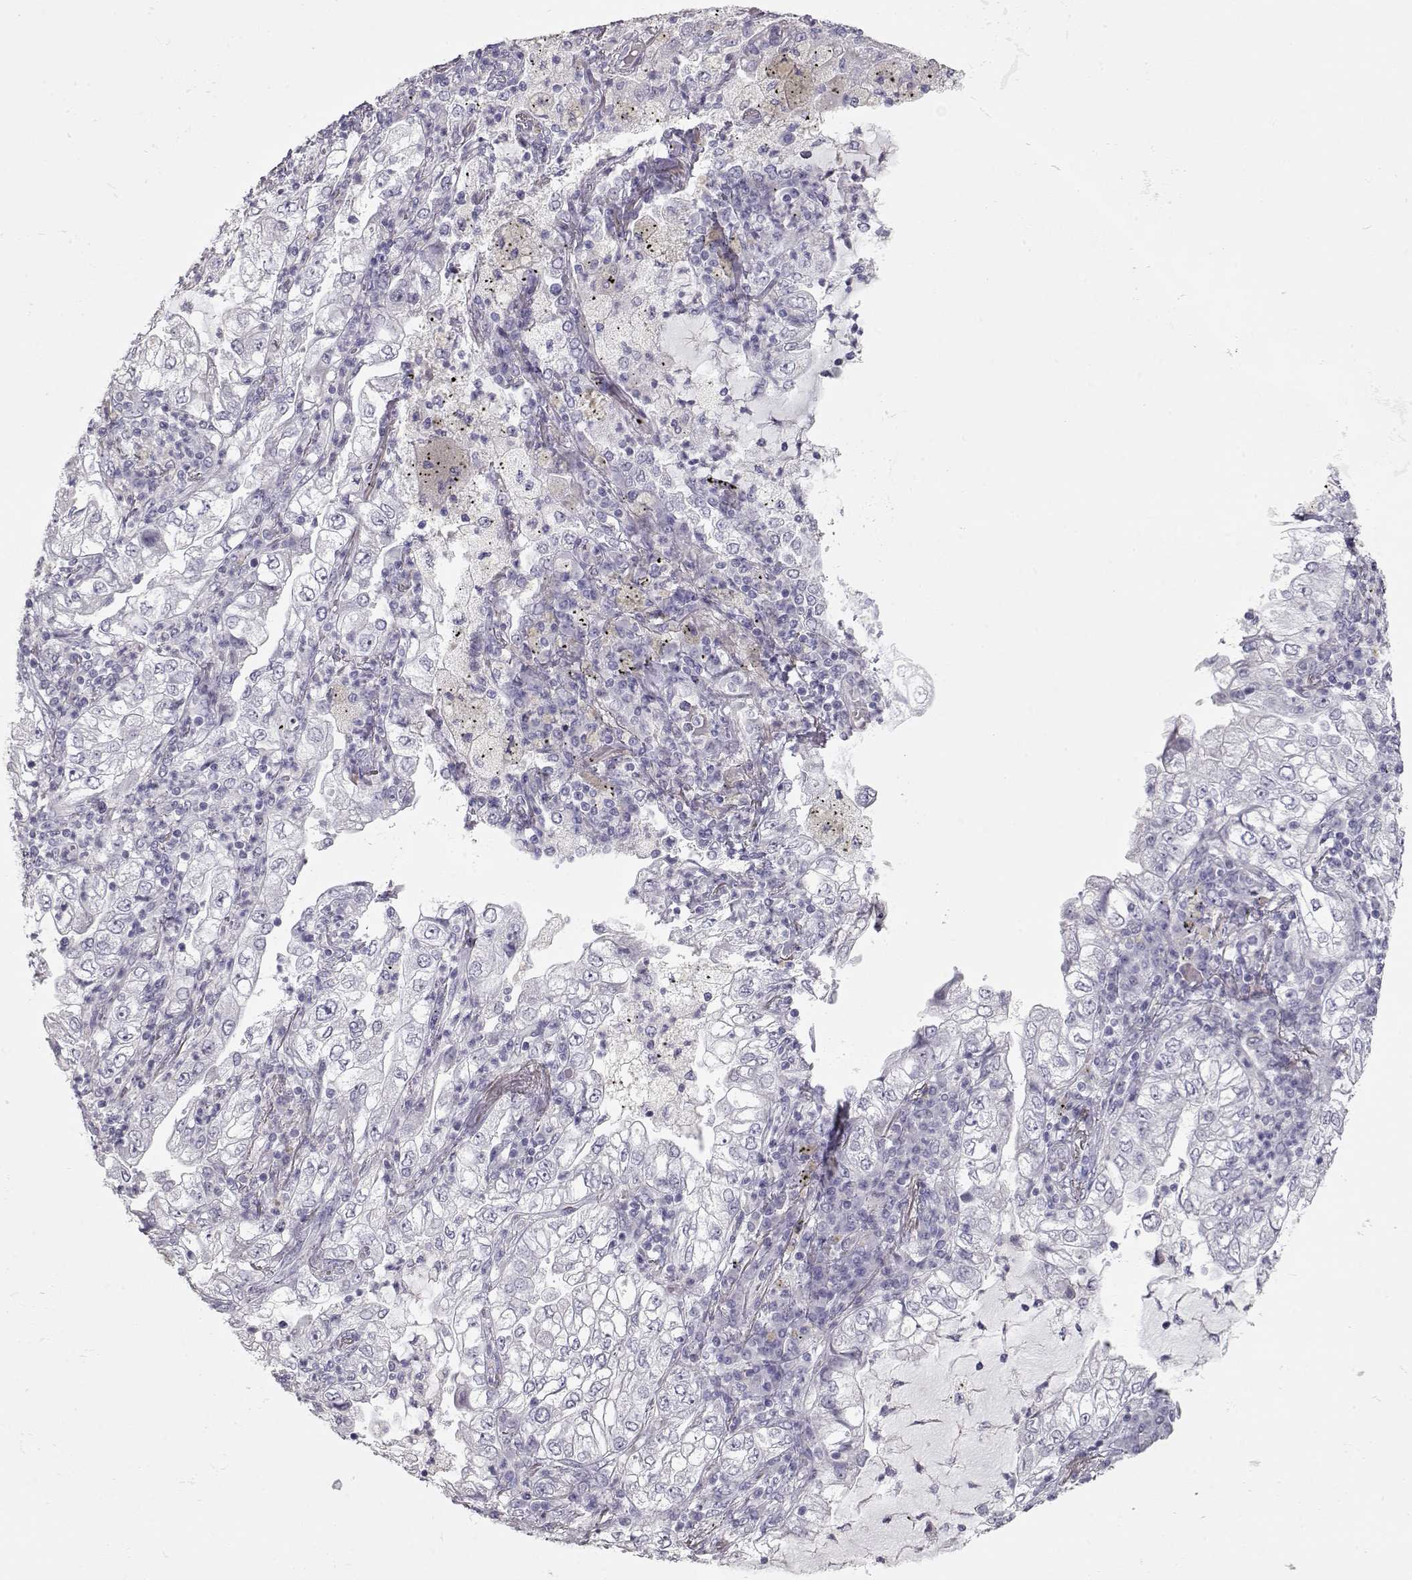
{"staining": {"intensity": "negative", "quantity": "none", "location": "none"}, "tissue": "lung cancer", "cell_type": "Tumor cells", "image_type": "cancer", "snomed": [{"axis": "morphology", "description": "Adenocarcinoma, NOS"}, {"axis": "topography", "description": "Lung"}], "caption": "Lung adenocarcinoma stained for a protein using immunohistochemistry (IHC) exhibits no expression tumor cells.", "gene": "SLC18A1", "patient": {"sex": "female", "age": 73}}